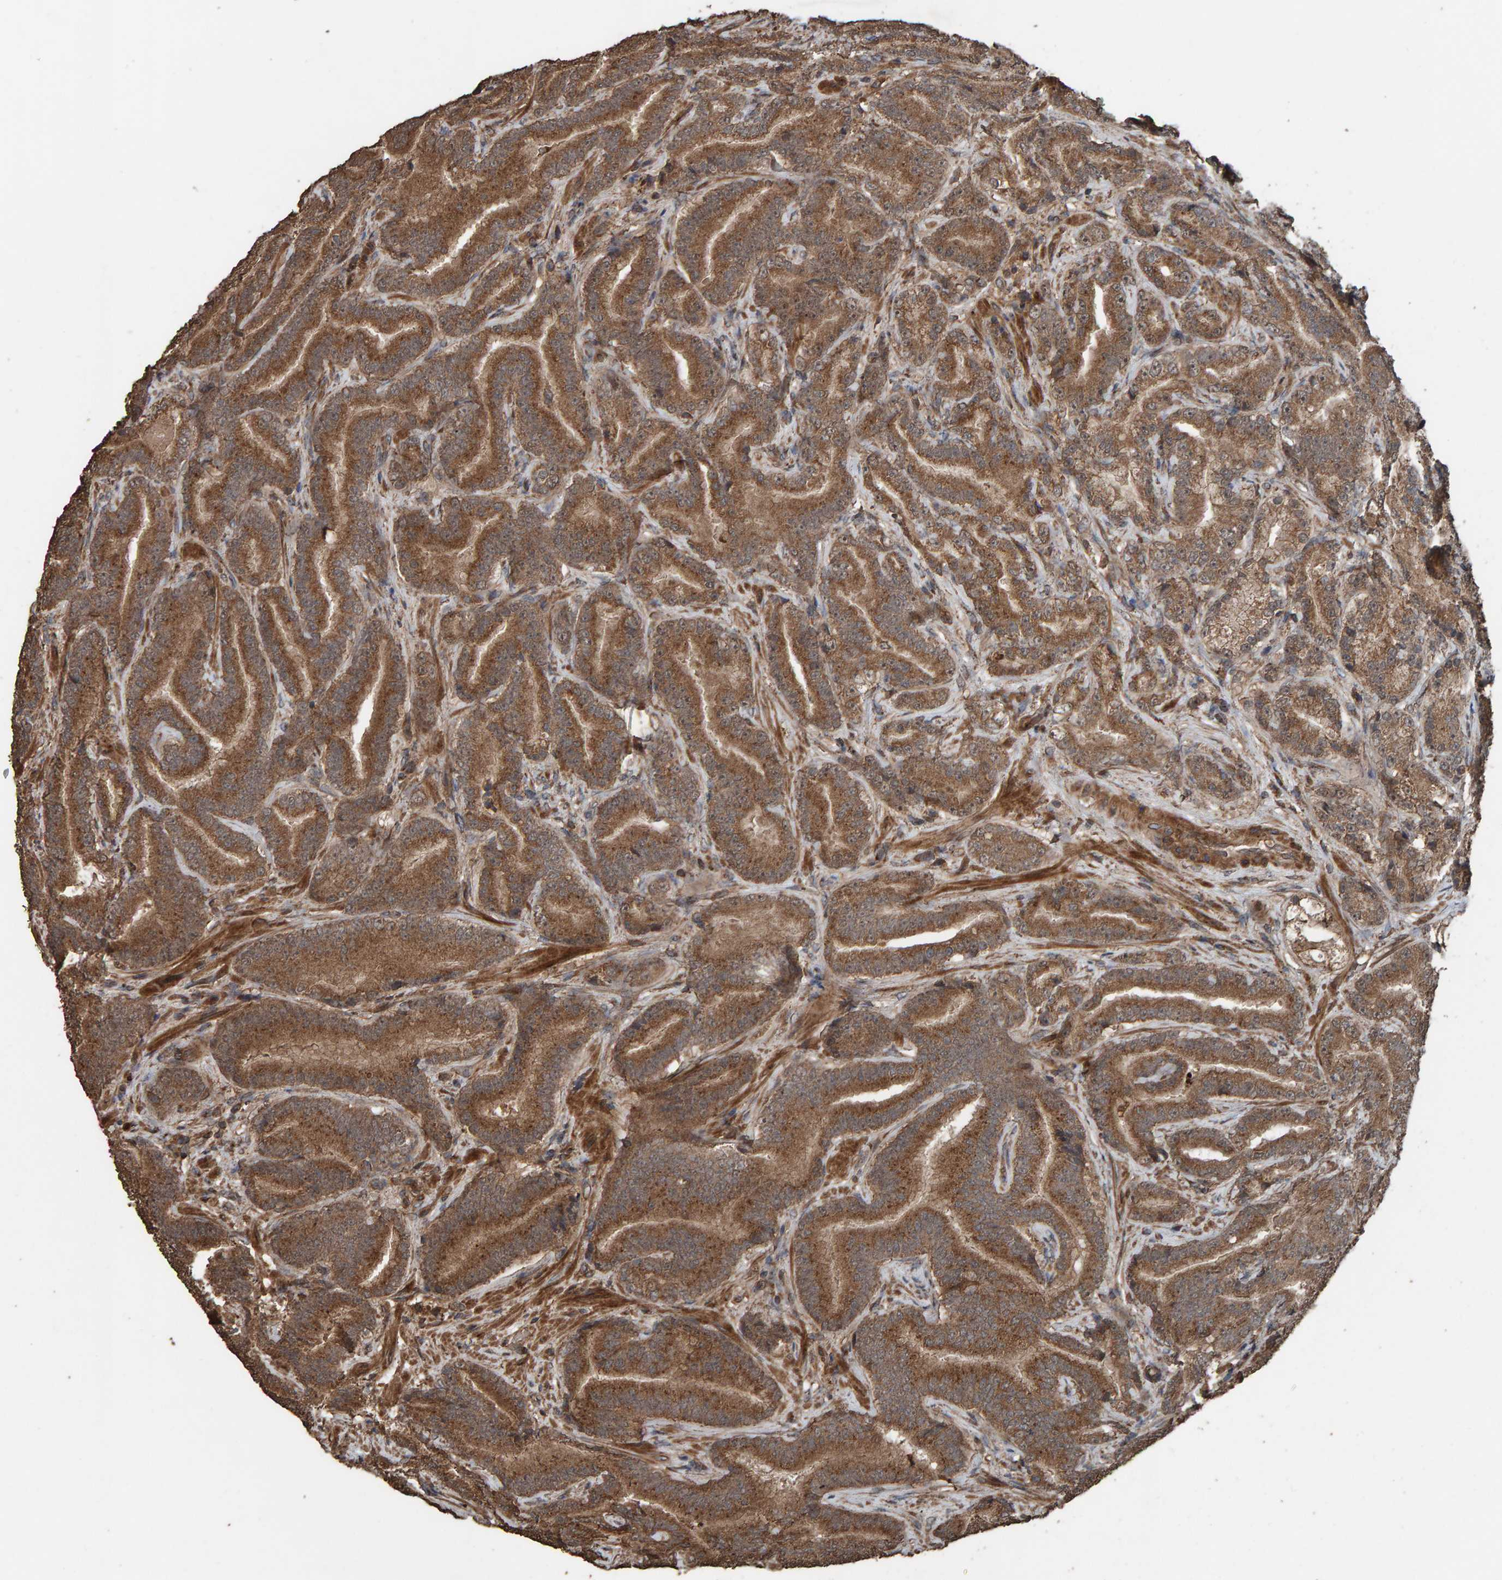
{"staining": {"intensity": "strong", "quantity": ">75%", "location": "cytoplasmic/membranous"}, "tissue": "prostate cancer", "cell_type": "Tumor cells", "image_type": "cancer", "snomed": [{"axis": "morphology", "description": "Adenocarcinoma, High grade"}, {"axis": "topography", "description": "Prostate"}], "caption": "A brown stain labels strong cytoplasmic/membranous staining of a protein in prostate cancer (adenocarcinoma (high-grade)) tumor cells.", "gene": "DUS1L", "patient": {"sex": "male", "age": 55}}